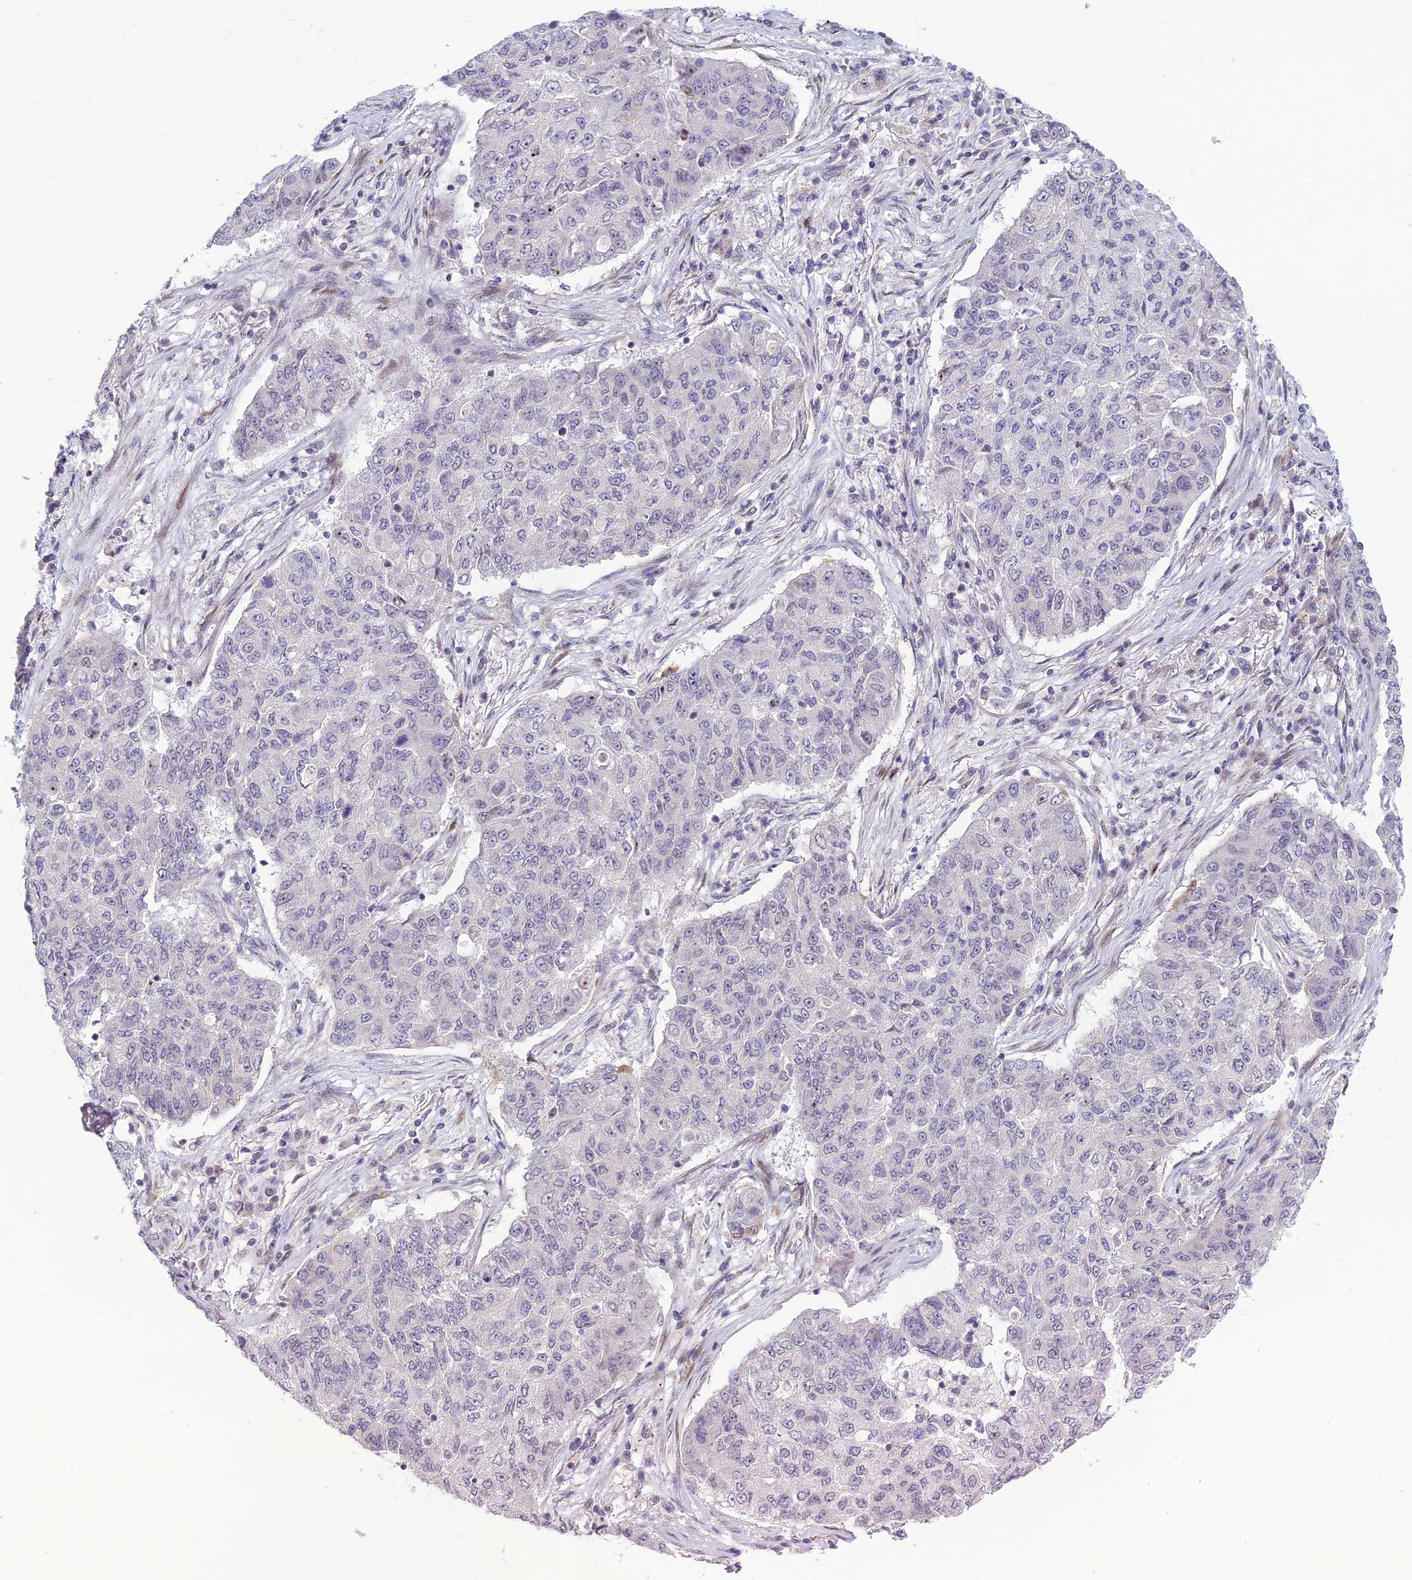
{"staining": {"intensity": "negative", "quantity": "none", "location": "none"}, "tissue": "lung cancer", "cell_type": "Tumor cells", "image_type": "cancer", "snomed": [{"axis": "morphology", "description": "Squamous cell carcinoma, NOS"}, {"axis": "topography", "description": "Lung"}], "caption": "High magnification brightfield microscopy of lung cancer stained with DAB (3,3'-diaminobenzidine) (brown) and counterstained with hematoxylin (blue): tumor cells show no significant positivity. Nuclei are stained in blue.", "gene": "DTX2", "patient": {"sex": "male", "age": 74}}